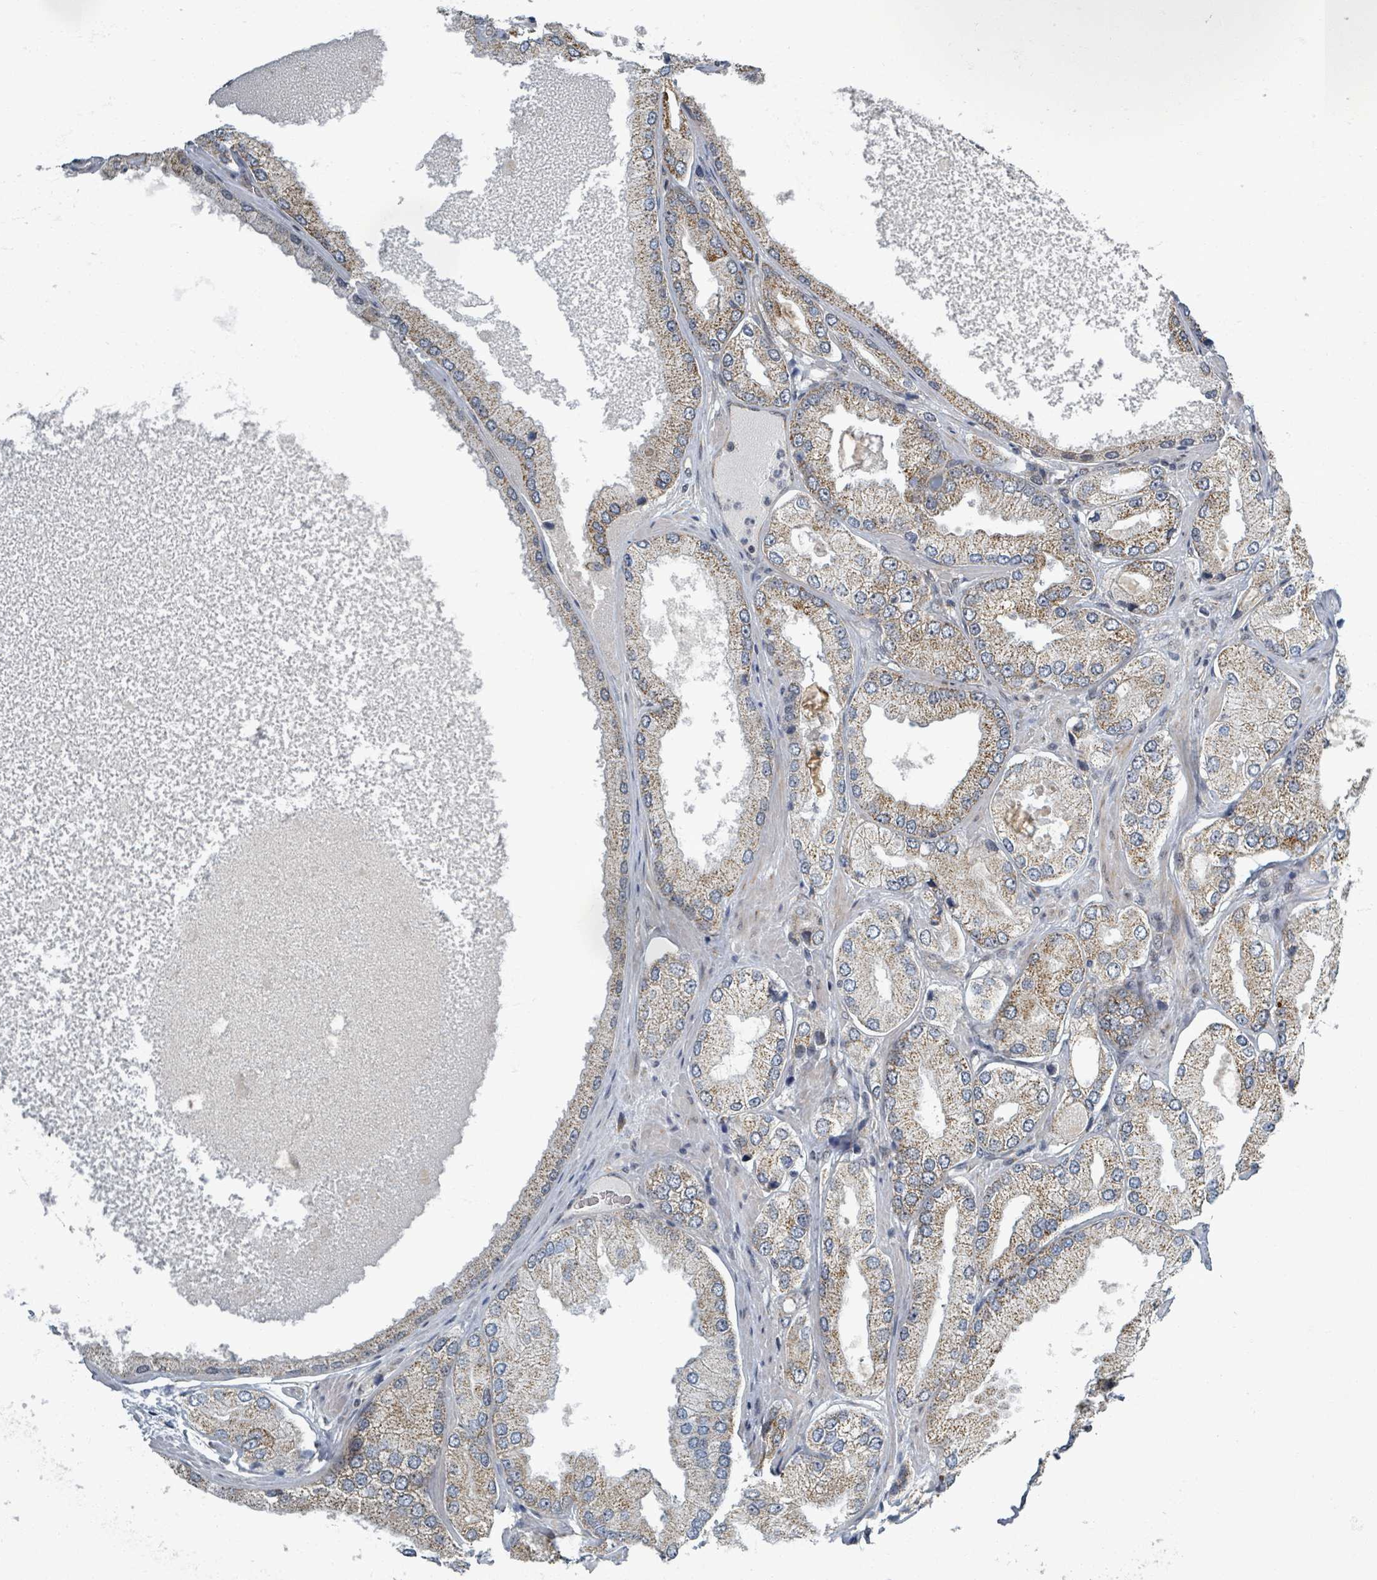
{"staining": {"intensity": "moderate", "quantity": ">75%", "location": "cytoplasmic/membranous"}, "tissue": "prostate cancer", "cell_type": "Tumor cells", "image_type": "cancer", "snomed": [{"axis": "morphology", "description": "Adenocarcinoma, Low grade"}, {"axis": "topography", "description": "Prostate"}], "caption": "Tumor cells demonstrate medium levels of moderate cytoplasmic/membranous positivity in approximately >75% of cells in prostate cancer.", "gene": "INTS15", "patient": {"sex": "male", "age": 42}}